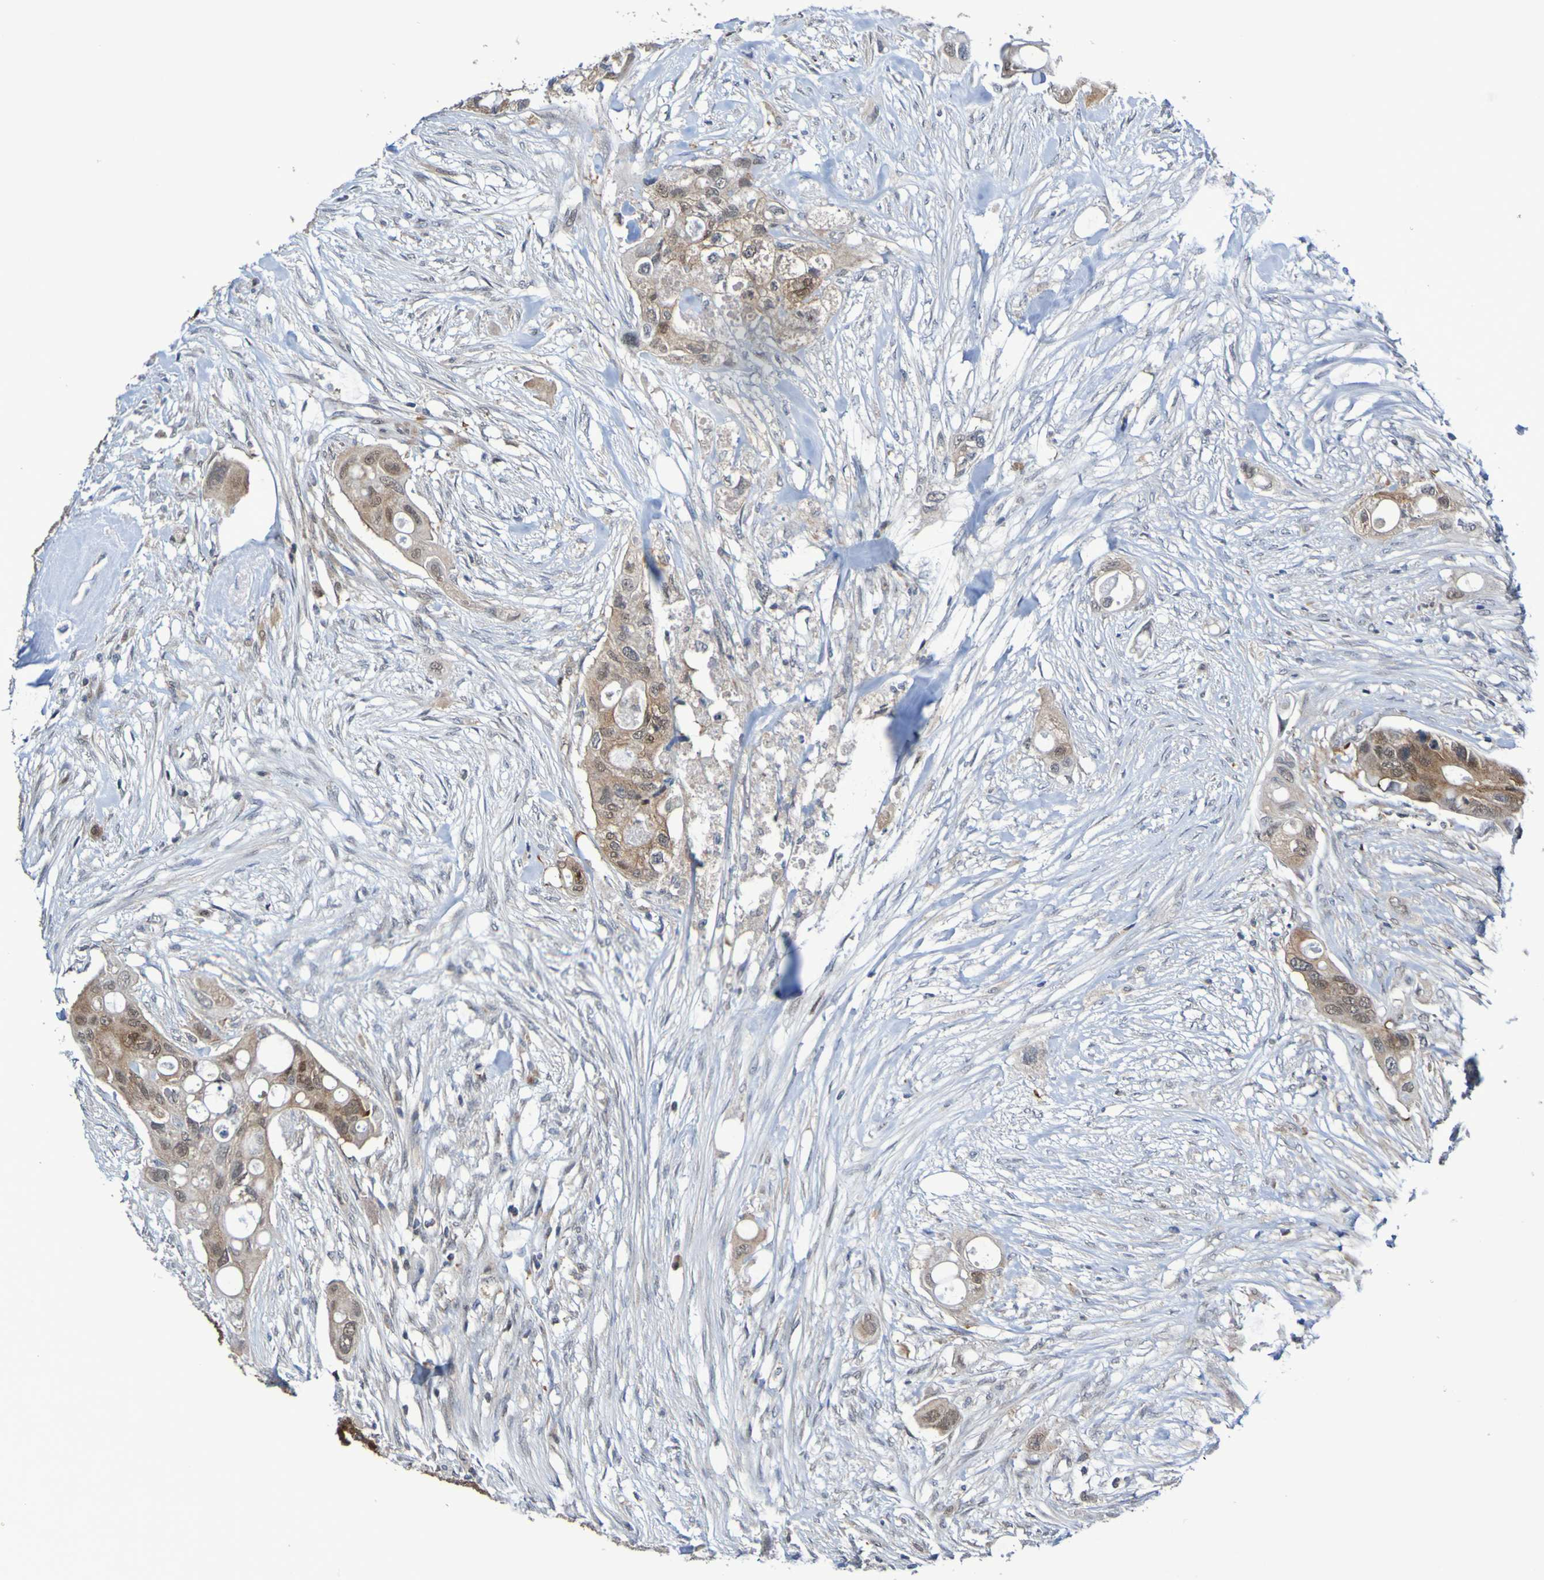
{"staining": {"intensity": "weak", "quantity": ">75%", "location": "cytoplasmic/membranous"}, "tissue": "colorectal cancer", "cell_type": "Tumor cells", "image_type": "cancer", "snomed": [{"axis": "morphology", "description": "Adenocarcinoma, NOS"}, {"axis": "topography", "description": "Colon"}], "caption": "IHC (DAB (3,3'-diaminobenzidine)) staining of colorectal adenocarcinoma reveals weak cytoplasmic/membranous protein positivity in approximately >75% of tumor cells.", "gene": "ATIC", "patient": {"sex": "female", "age": 57}}